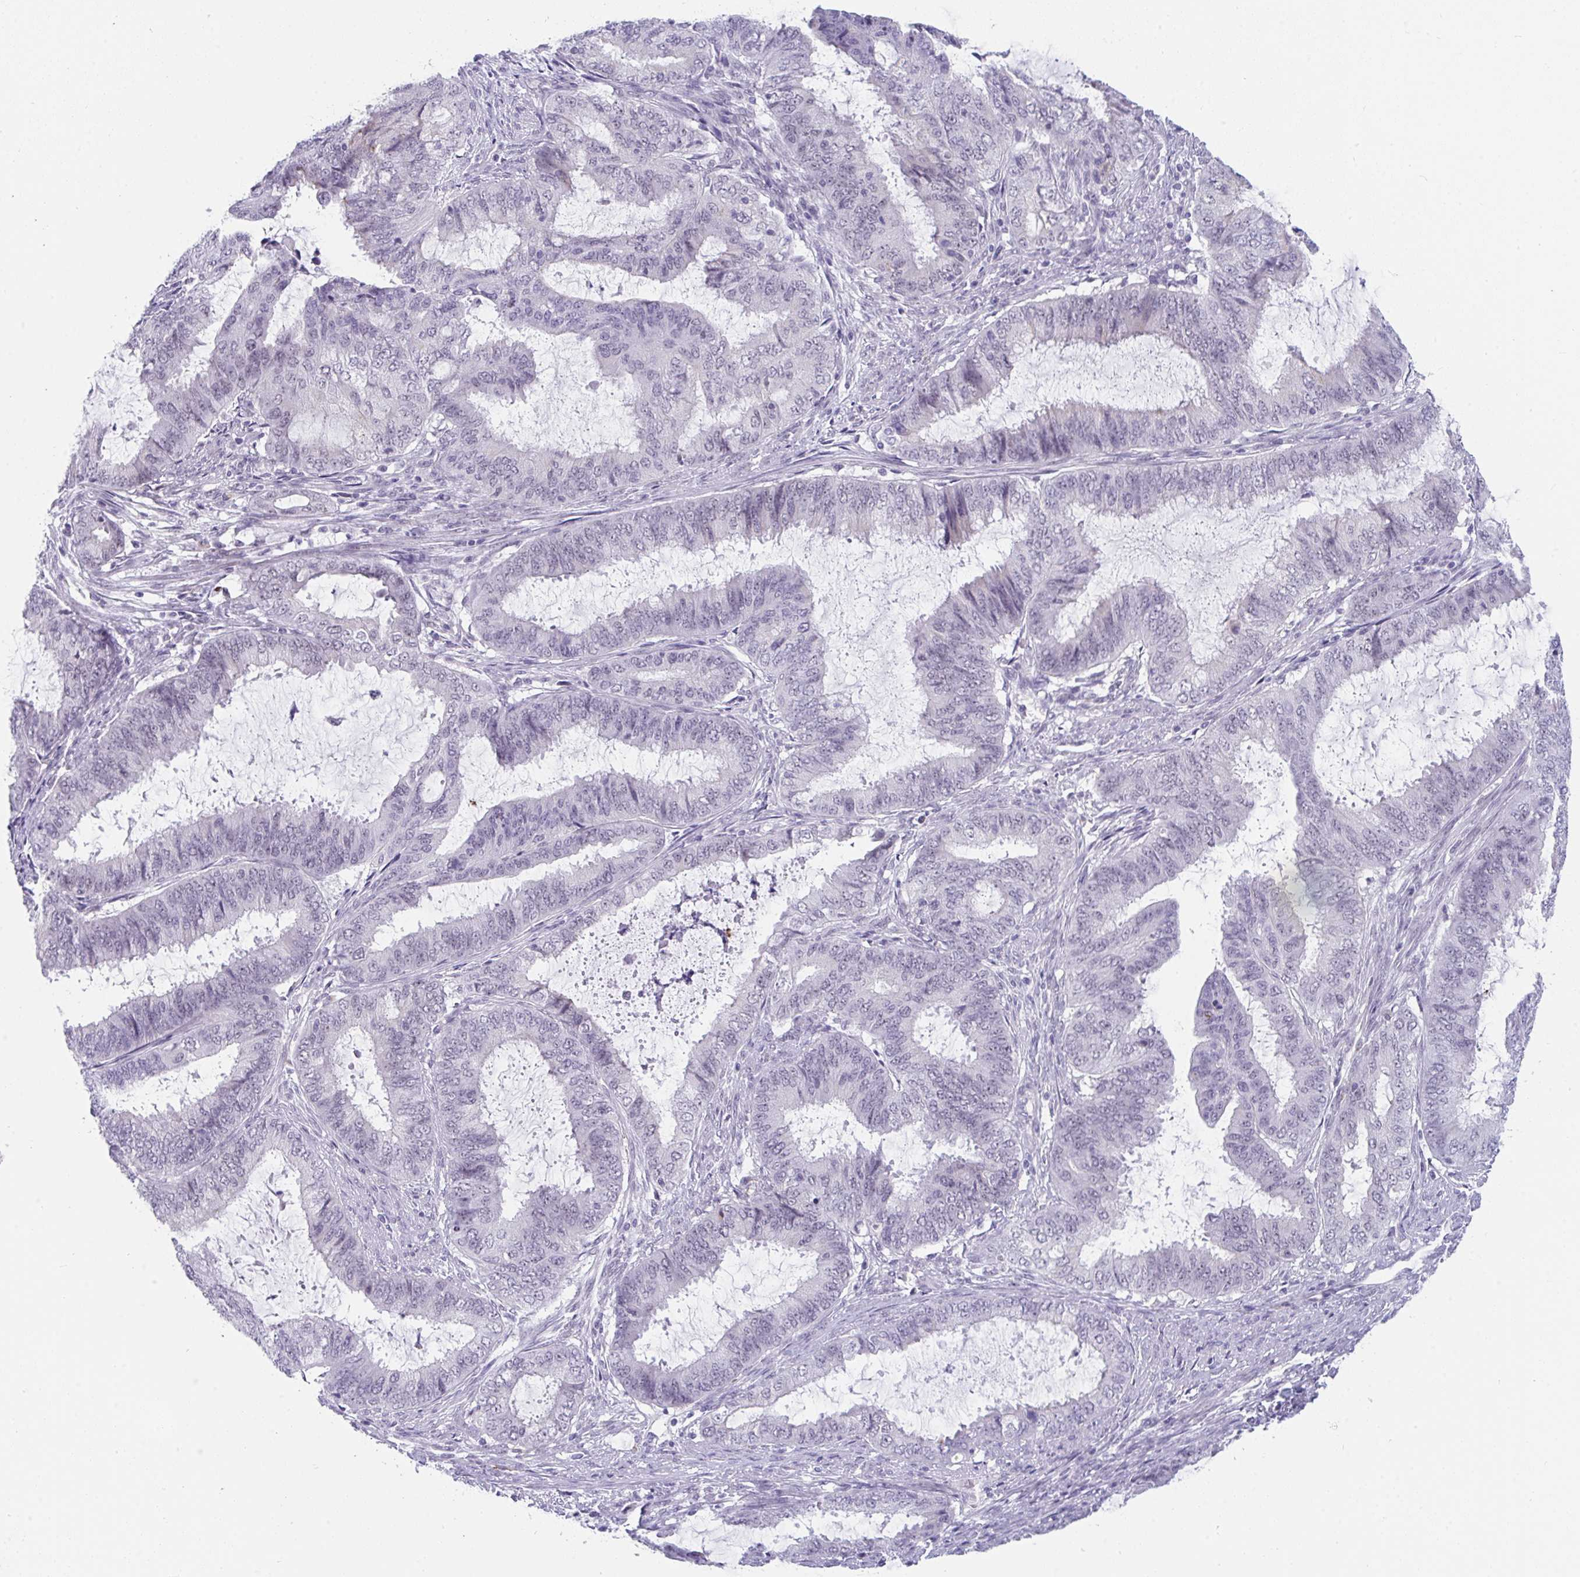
{"staining": {"intensity": "negative", "quantity": "none", "location": "none"}, "tissue": "endometrial cancer", "cell_type": "Tumor cells", "image_type": "cancer", "snomed": [{"axis": "morphology", "description": "Adenocarcinoma, NOS"}, {"axis": "topography", "description": "Endometrium"}], "caption": "An IHC photomicrograph of endometrial cancer is shown. There is no staining in tumor cells of endometrial cancer.", "gene": "CDK13", "patient": {"sex": "female", "age": 51}}